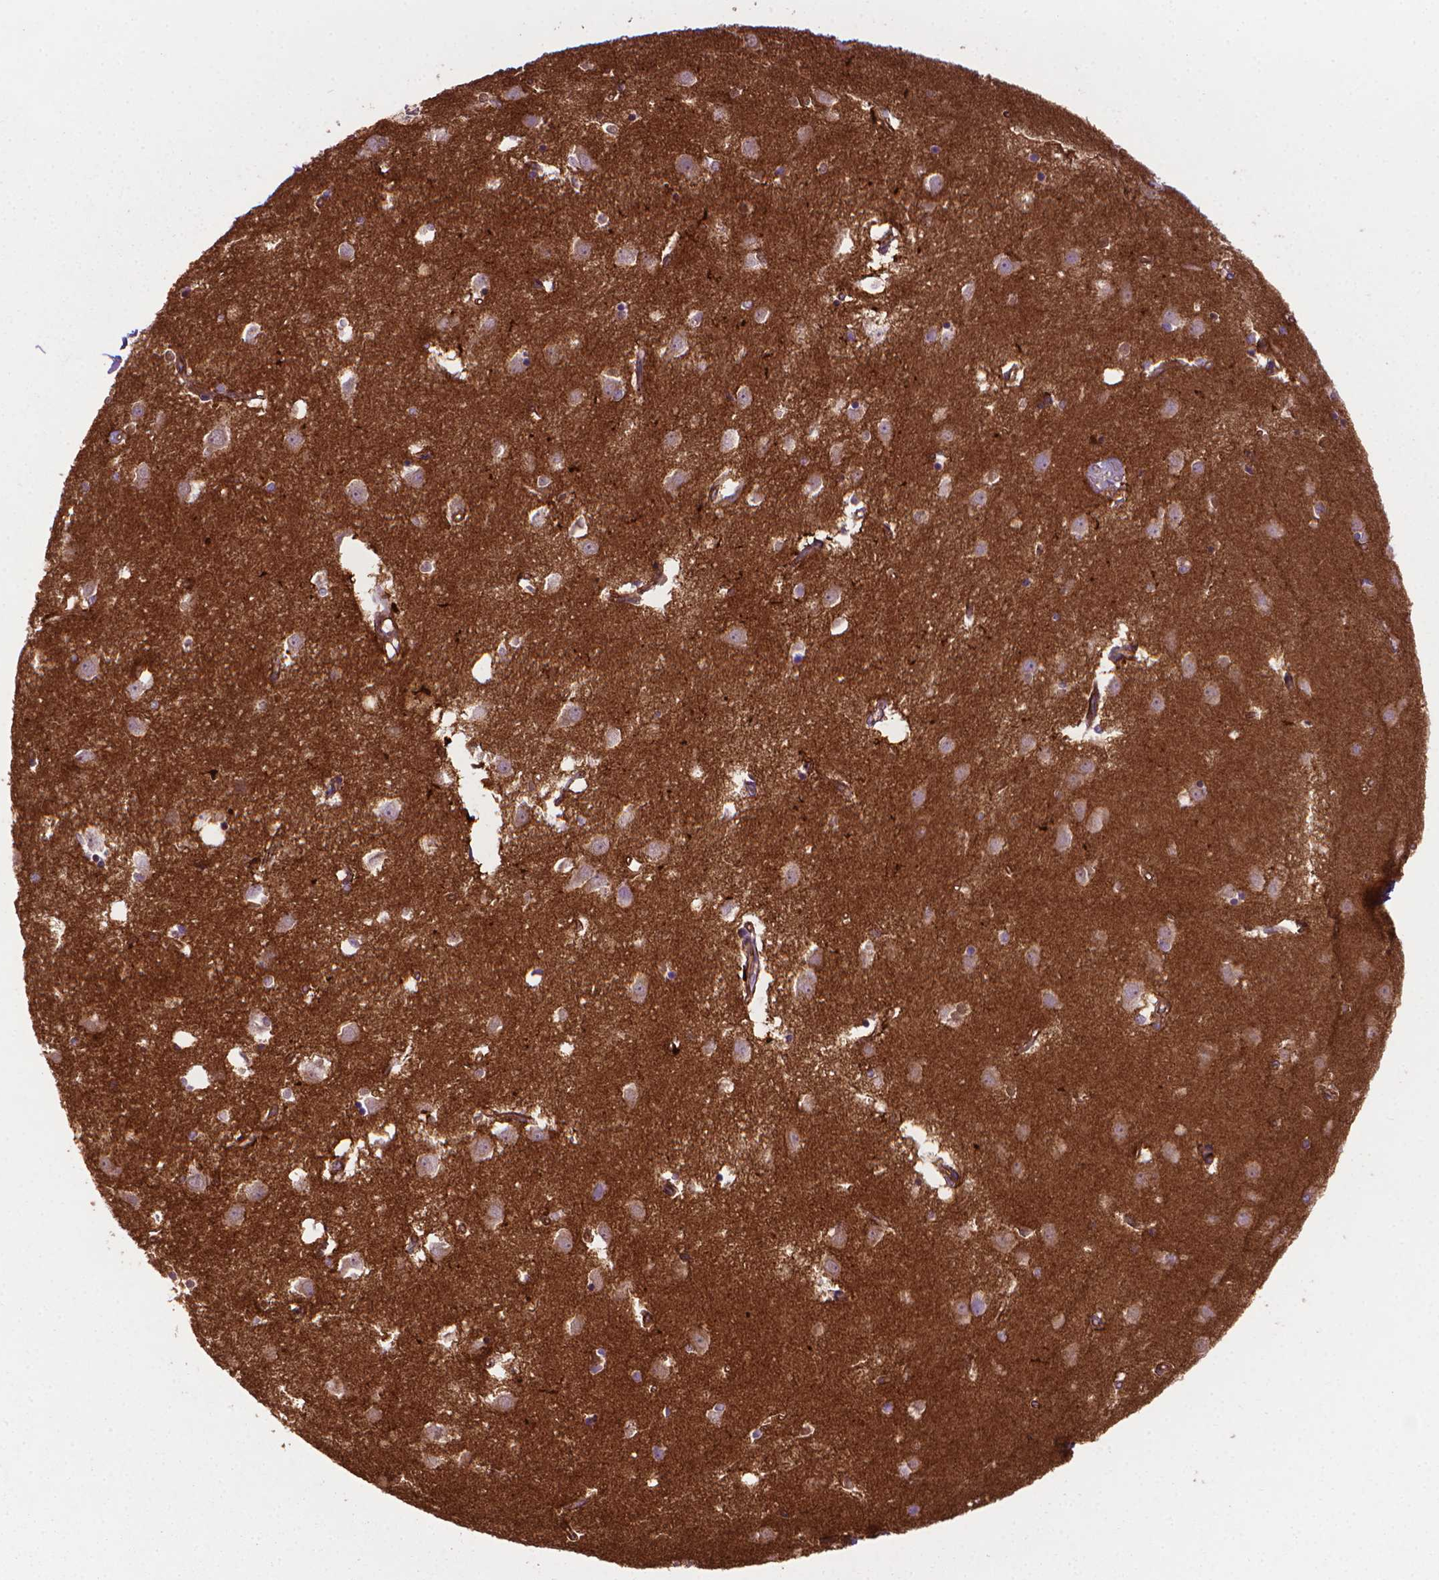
{"staining": {"intensity": "negative", "quantity": "none", "location": "none"}, "tissue": "caudate", "cell_type": "Glial cells", "image_type": "normal", "snomed": [{"axis": "morphology", "description": "Normal tissue, NOS"}, {"axis": "topography", "description": "Lateral ventricle wall"}], "caption": "Protein analysis of normal caudate displays no significant staining in glial cells.", "gene": "TENT5A", "patient": {"sex": "male", "age": 54}}